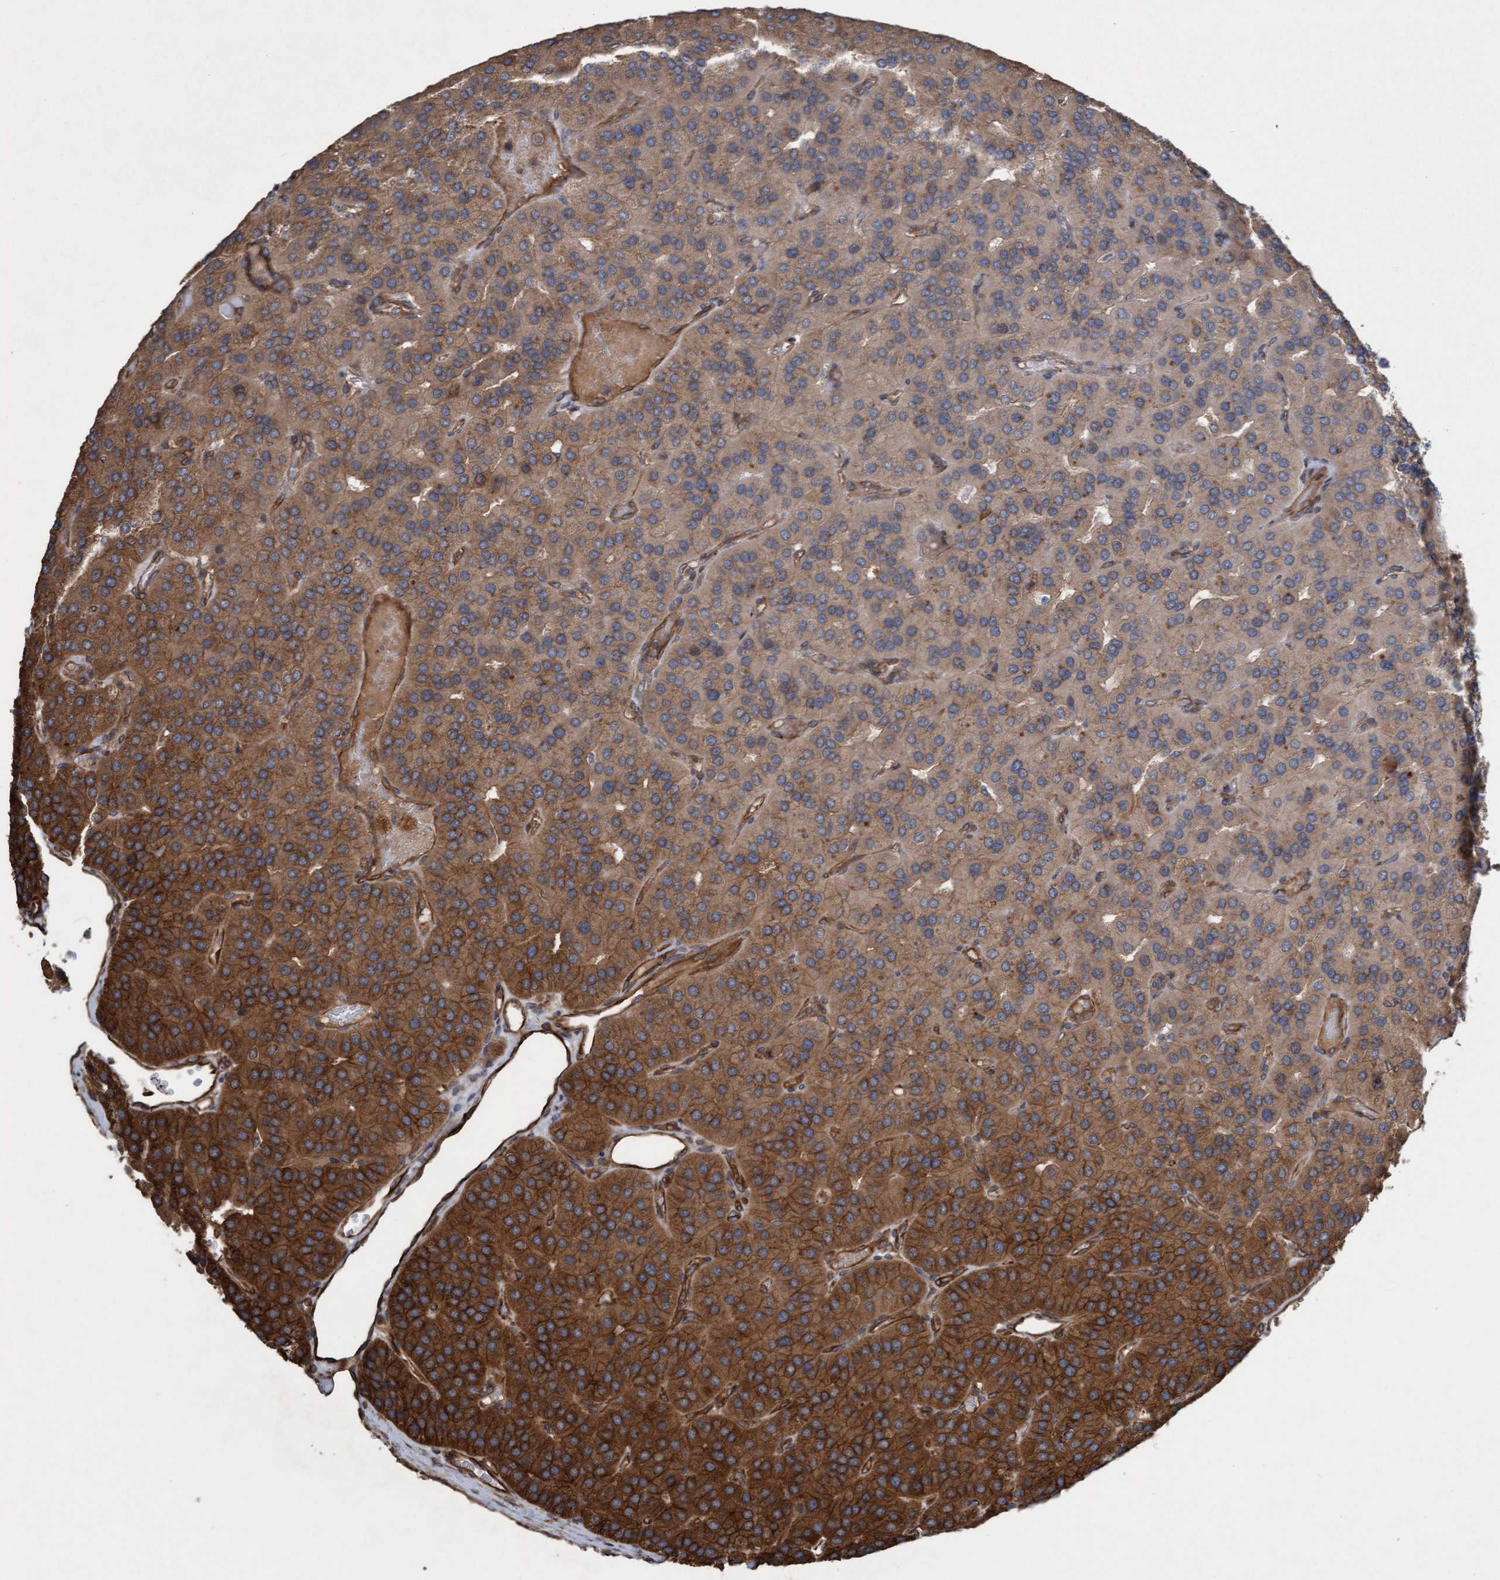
{"staining": {"intensity": "strong", "quantity": "25%-75%", "location": "cytoplasmic/membranous"}, "tissue": "parathyroid gland", "cell_type": "Glandular cells", "image_type": "normal", "snomed": [{"axis": "morphology", "description": "Normal tissue, NOS"}, {"axis": "morphology", "description": "Adenoma, NOS"}, {"axis": "topography", "description": "Parathyroid gland"}], "caption": "Immunohistochemical staining of unremarkable human parathyroid gland reveals high levels of strong cytoplasmic/membranous positivity in approximately 25%-75% of glandular cells.", "gene": "CDC42EP4", "patient": {"sex": "female", "age": 86}}